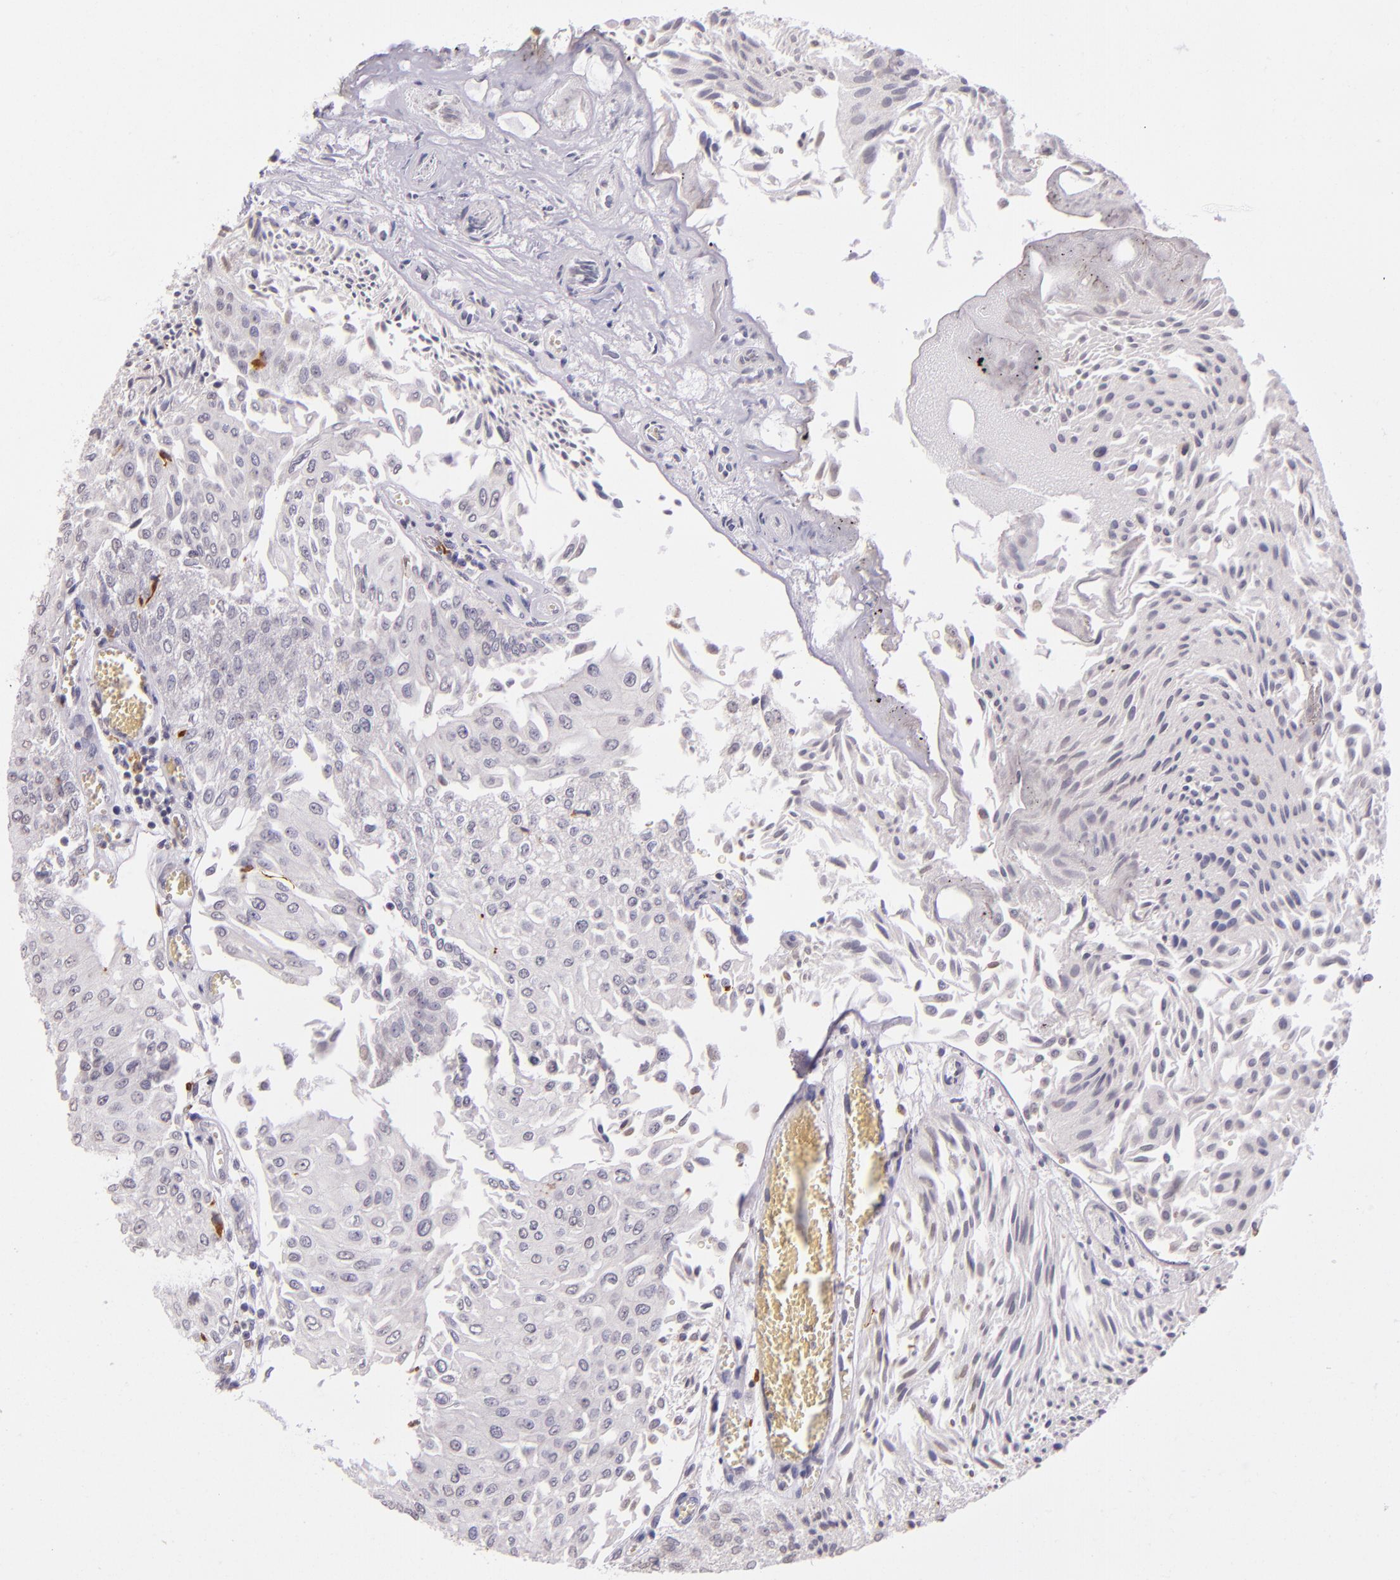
{"staining": {"intensity": "negative", "quantity": "none", "location": "none"}, "tissue": "urothelial cancer", "cell_type": "Tumor cells", "image_type": "cancer", "snomed": [{"axis": "morphology", "description": "Urothelial carcinoma, Low grade"}, {"axis": "topography", "description": "Urinary bladder"}], "caption": "Immunohistochemistry (IHC) histopathology image of human urothelial cancer stained for a protein (brown), which demonstrates no staining in tumor cells.", "gene": "RTN1", "patient": {"sex": "male", "age": 86}}